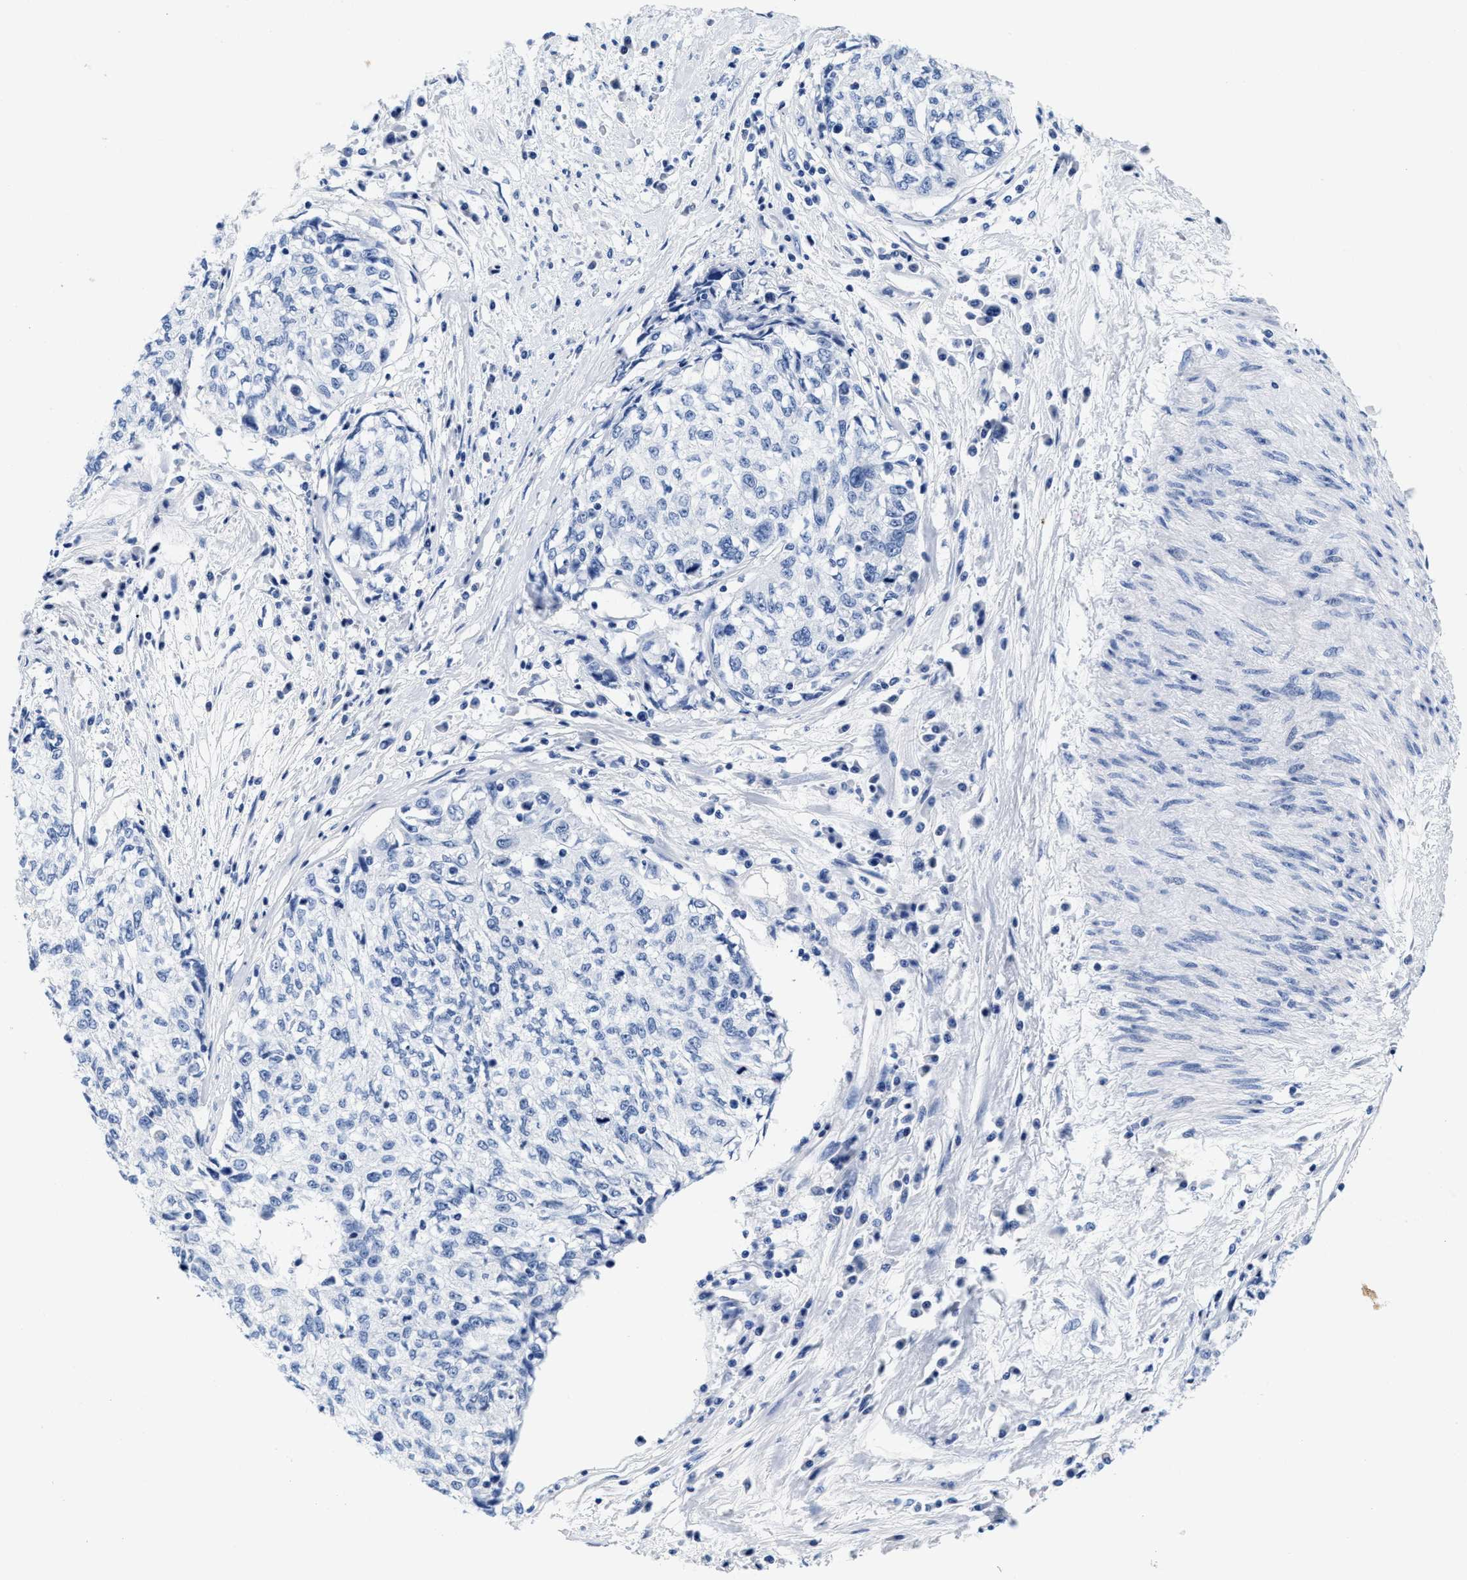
{"staining": {"intensity": "negative", "quantity": "none", "location": "none"}, "tissue": "cervical cancer", "cell_type": "Tumor cells", "image_type": "cancer", "snomed": [{"axis": "morphology", "description": "Squamous cell carcinoma, NOS"}, {"axis": "topography", "description": "Cervix"}], "caption": "This is an immunohistochemistry image of cervical cancer (squamous cell carcinoma). There is no positivity in tumor cells.", "gene": "TTC3", "patient": {"sex": "female", "age": 57}}